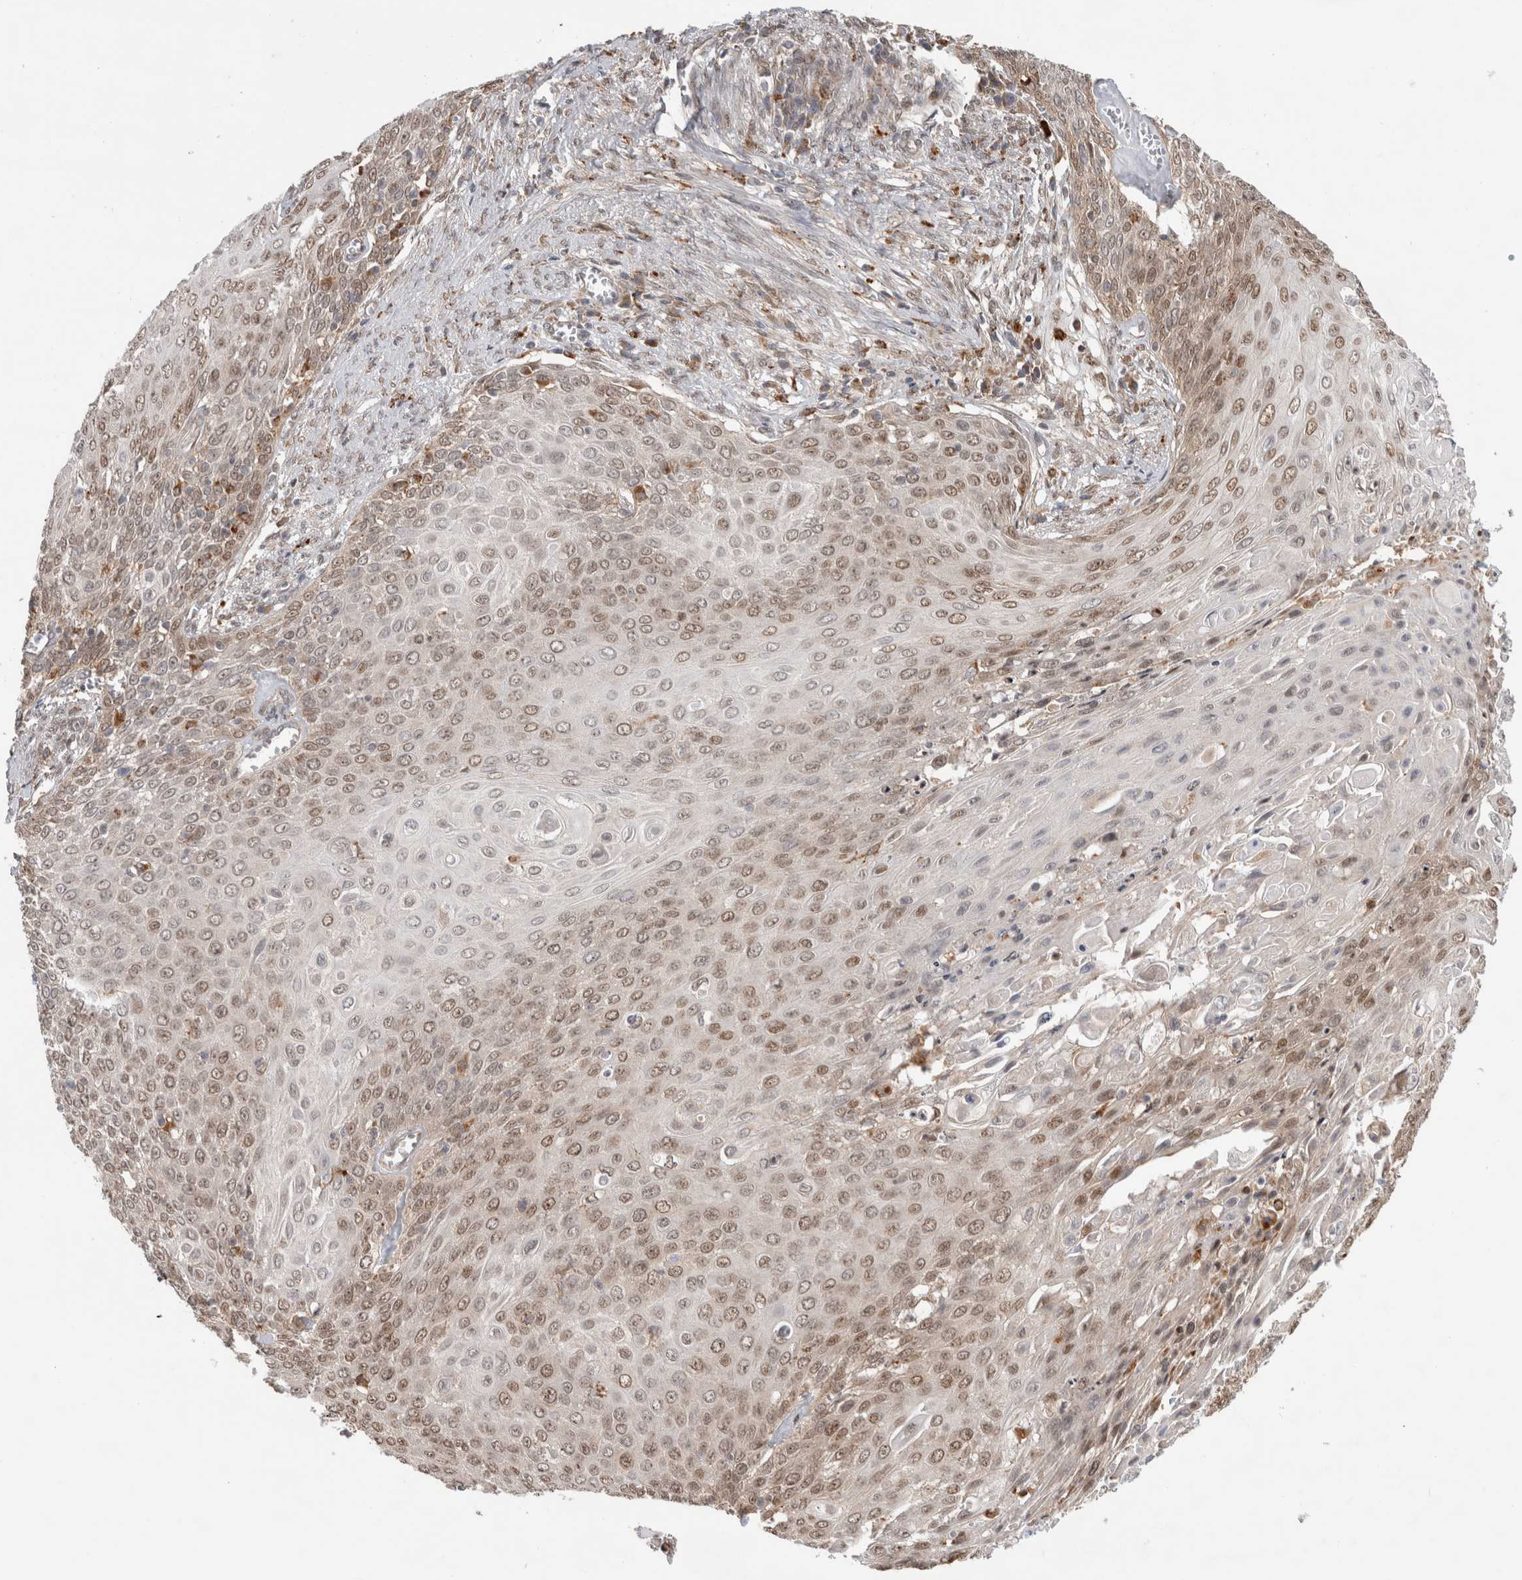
{"staining": {"intensity": "moderate", "quantity": ">75%", "location": "nuclear"}, "tissue": "cervical cancer", "cell_type": "Tumor cells", "image_type": "cancer", "snomed": [{"axis": "morphology", "description": "Squamous cell carcinoma, NOS"}, {"axis": "topography", "description": "Cervix"}], "caption": "Protein staining reveals moderate nuclear staining in about >75% of tumor cells in squamous cell carcinoma (cervical). (DAB (3,3'-diaminobenzidine) IHC with brightfield microscopy, high magnification).", "gene": "NAB2", "patient": {"sex": "female", "age": 39}}